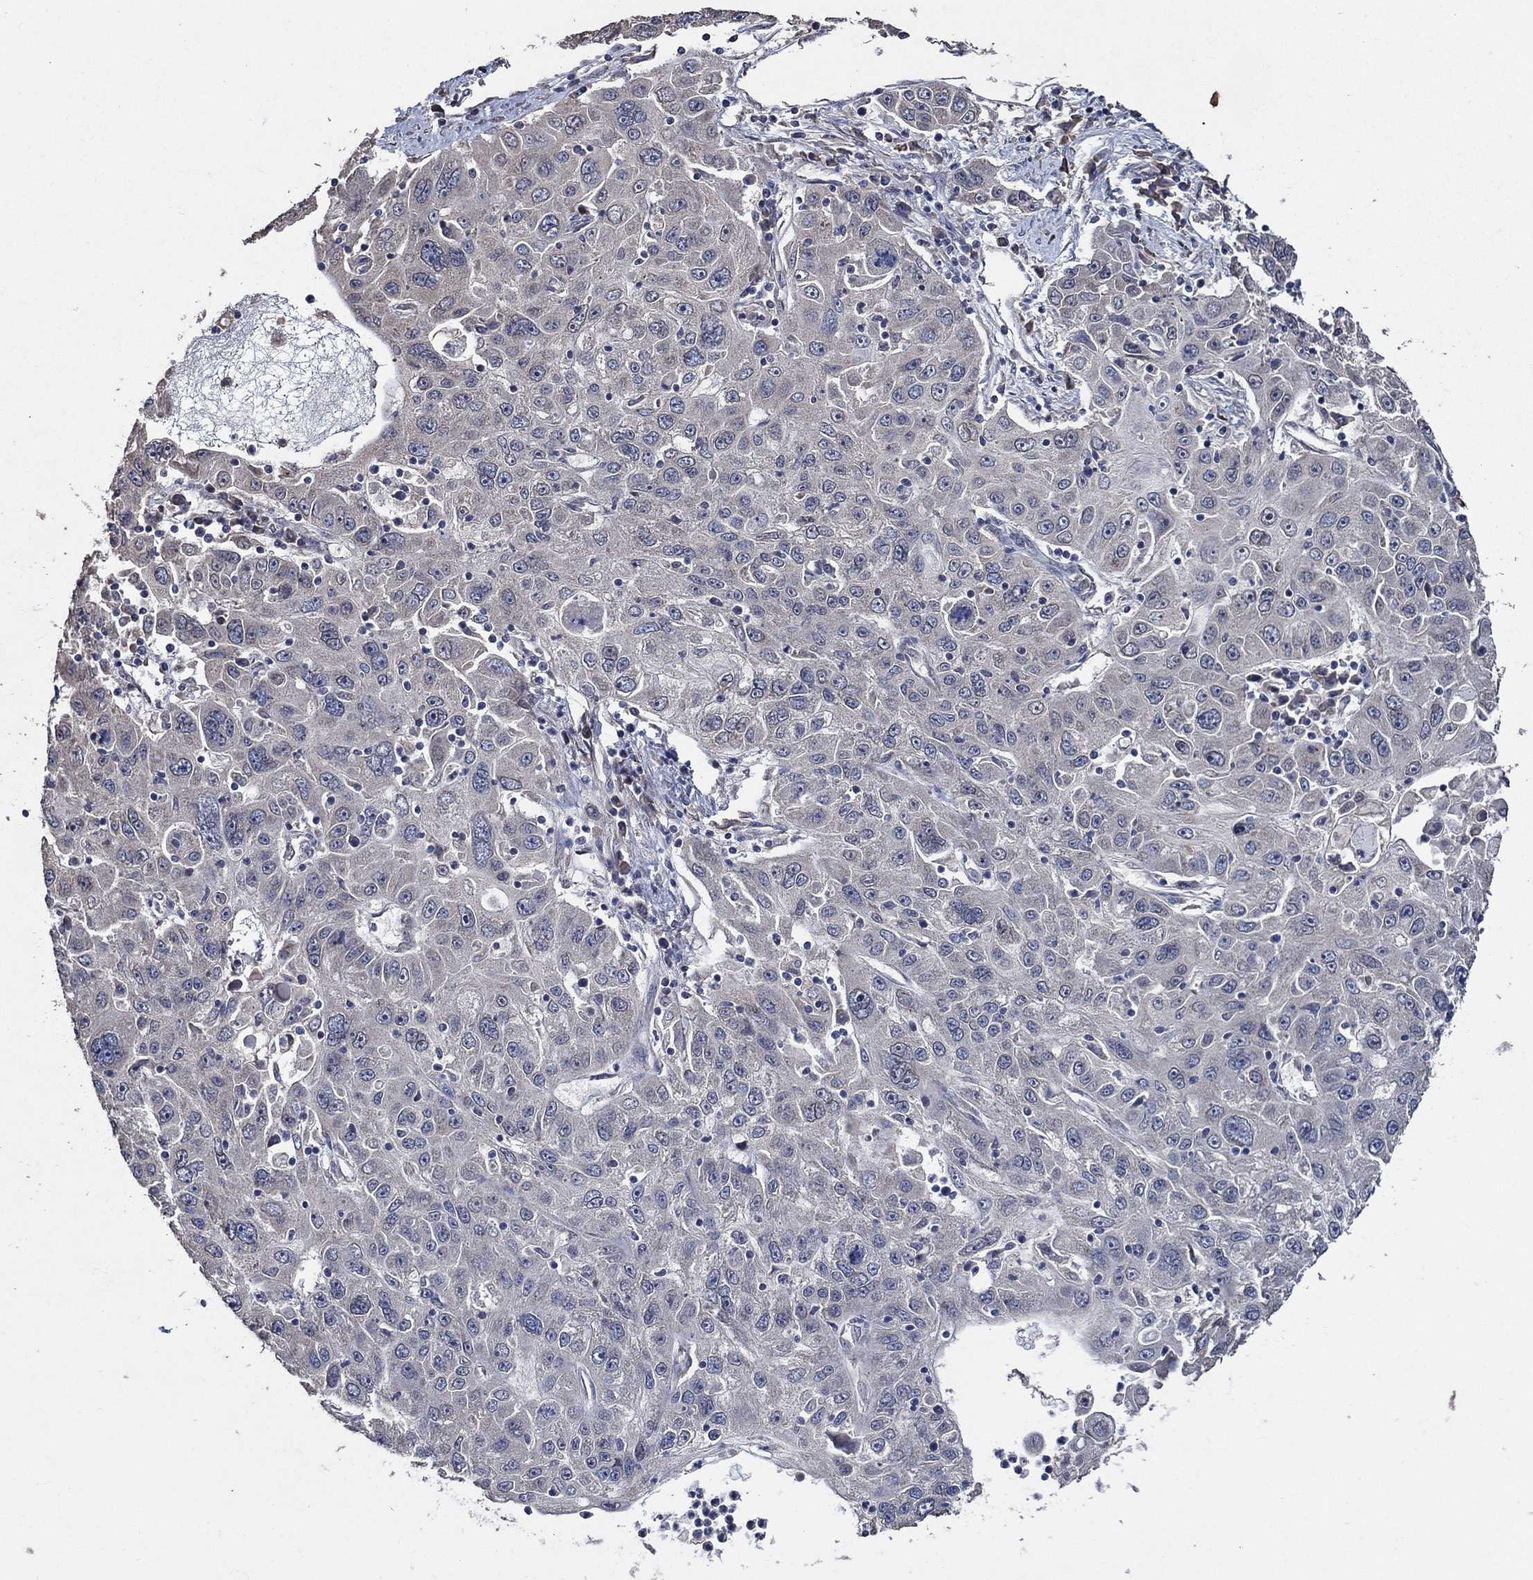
{"staining": {"intensity": "negative", "quantity": "none", "location": "none"}, "tissue": "stomach cancer", "cell_type": "Tumor cells", "image_type": "cancer", "snomed": [{"axis": "morphology", "description": "Adenocarcinoma, NOS"}, {"axis": "topography", "description": "Stomach"}], "caption": "The histopathology image displays no significant expression in tumor cells of stomach cancer.", "gene": "HAP1", "patient": {"sex": "male", "age": 56}}